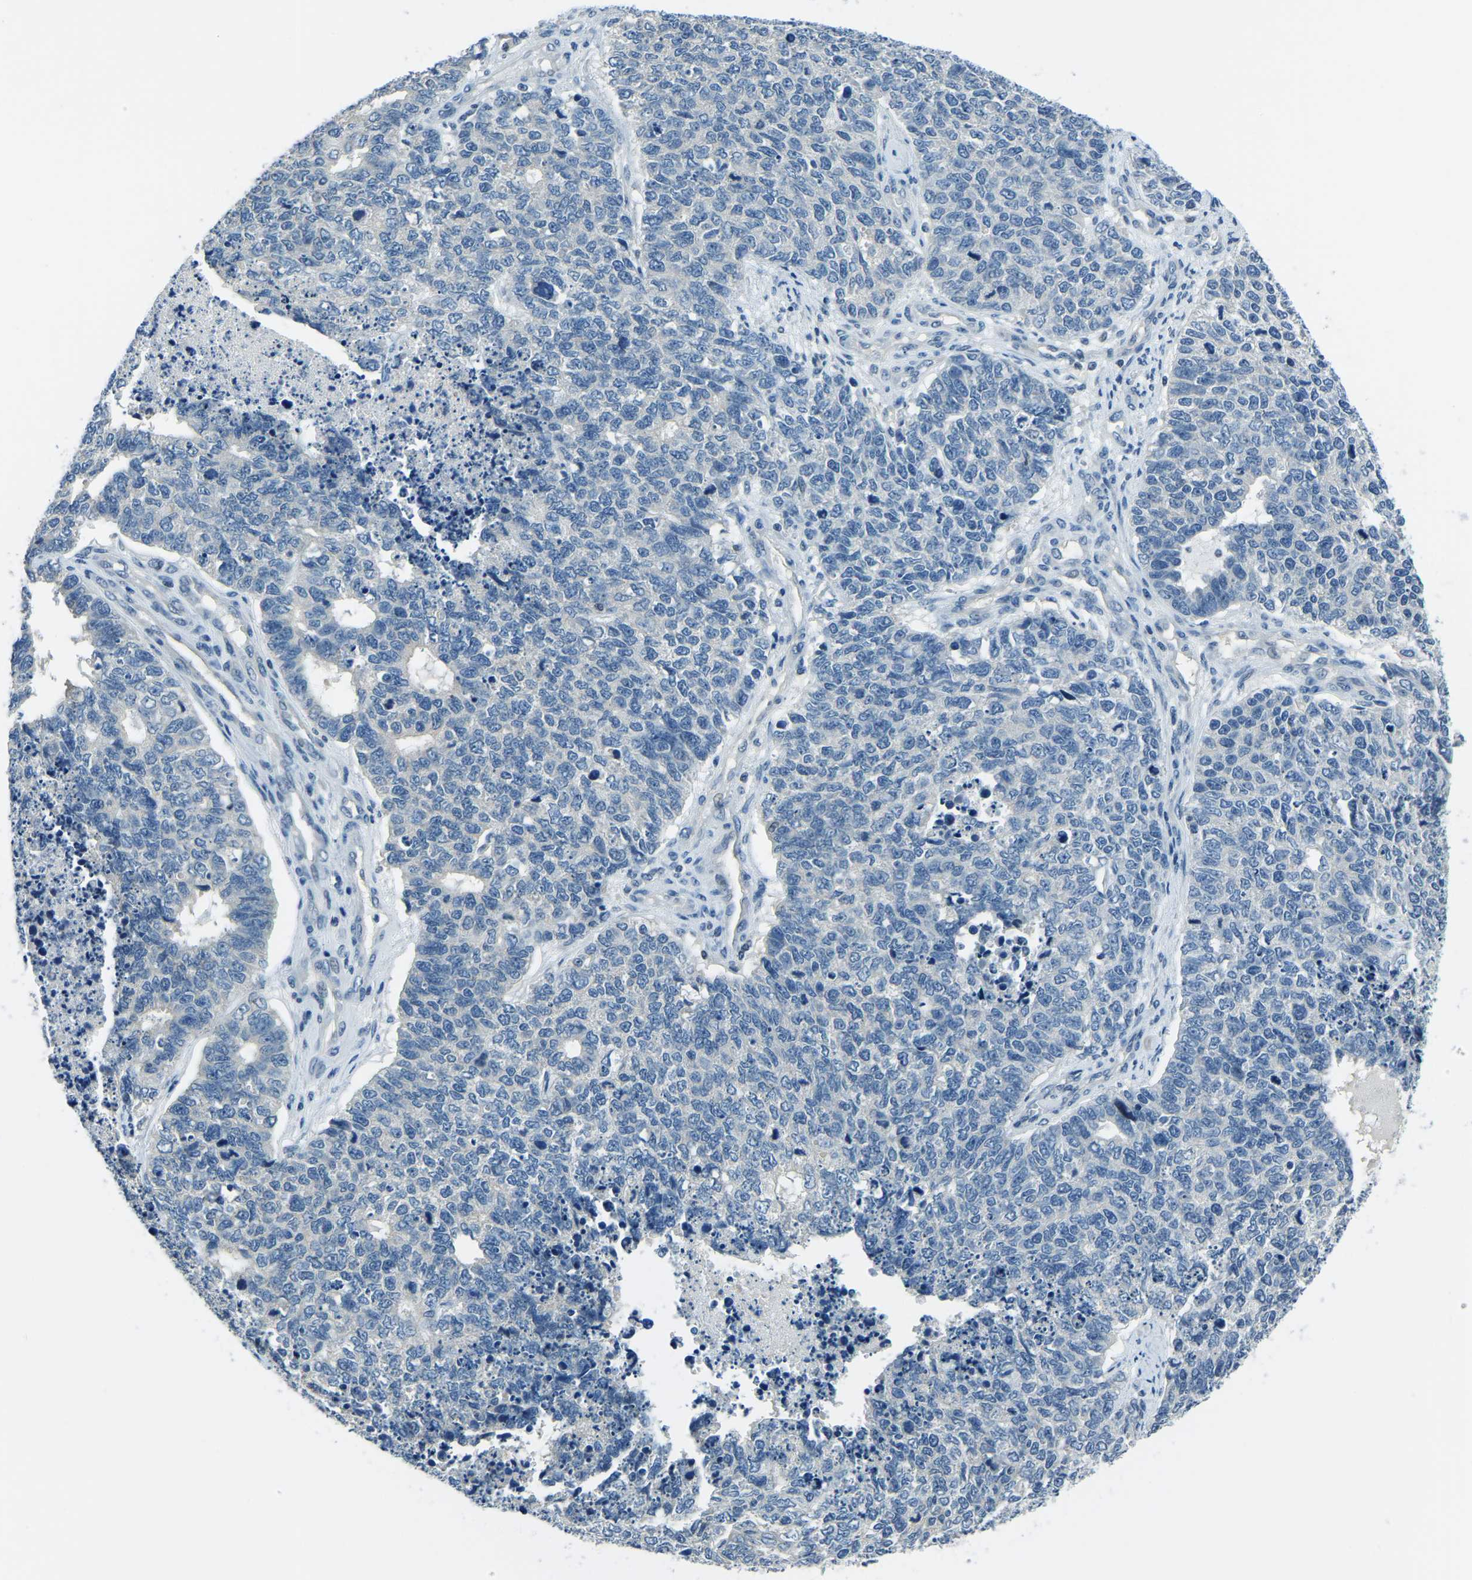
{"staining": {"intensity": "negative", "quantity": "none", "location": "none"}, "tissue": "cervical cancer", "cell_type": "Tumor cells", "image_type": "cancer", "snomed": [{"axis": "morphology", "description": "Squamous cell carcinoma, NOS"}, {"axis": "topography", "description": "Cervix"}], "caption": "IHC of human cervical cancer reveals no positivity in tumor cells.", "gene": "RRP1", "patient": {"sex": "female", "age": 63}}